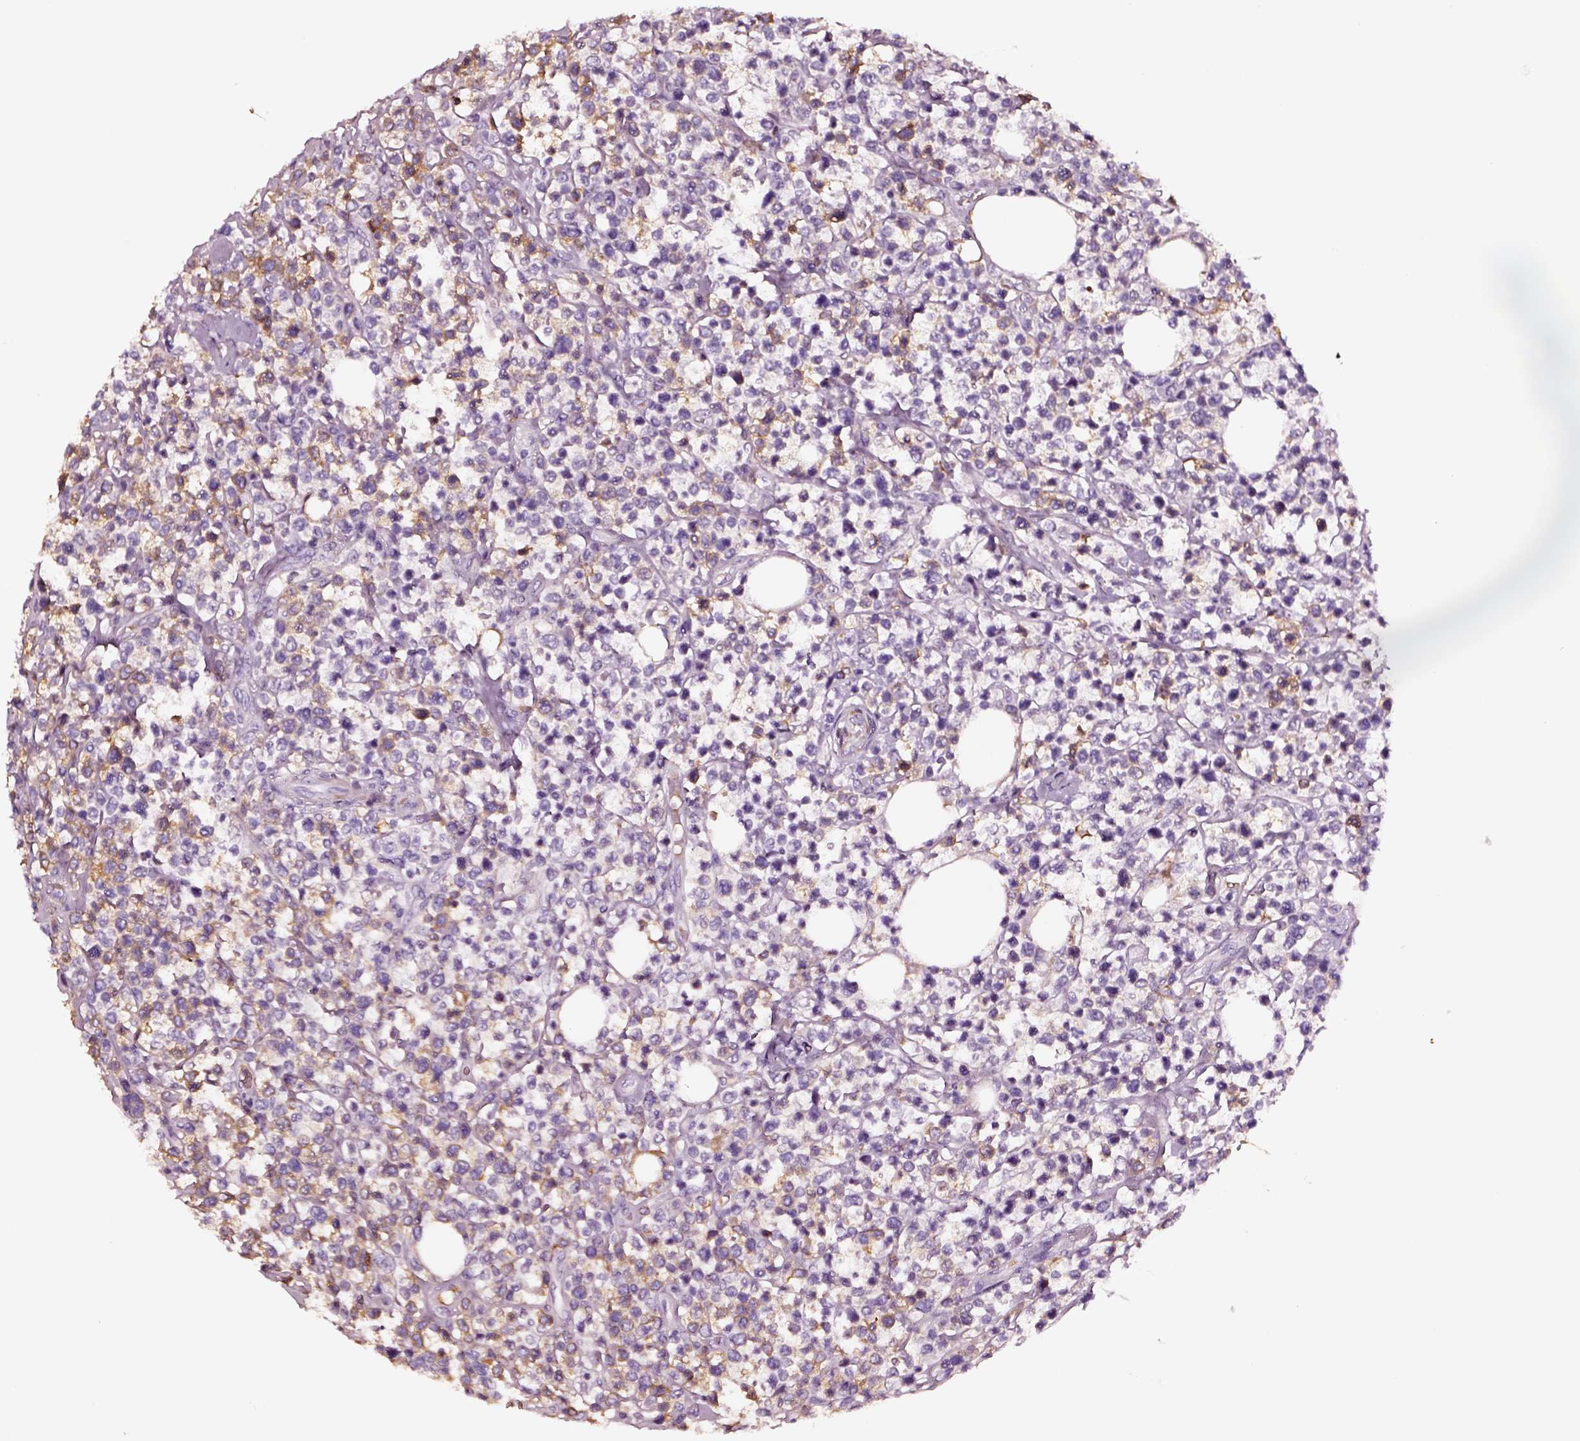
{"staining": {"intensity": "weak", "quantity": ">75%", "location": "cytoplasmic/membranous"}, "tissue": "lymphoma", "cell_type": "Tumor cells", "image_type": "cancer", "snomed": [{"axis": "morphology", "description": "Malignant lymphoma, non-Hodgkin's type, High grade"}, {"axis": "topography", "description": "Soft tissue"}], "caption": "A photomicrograph of high-grade malignant lymphoma, non-Hodgkin's type stained for a protein reveals weak cytoplasmic/membranous brown staining in tumor cells.", "gene": "TF", "patient": {"sex": "female", "age": 56}}